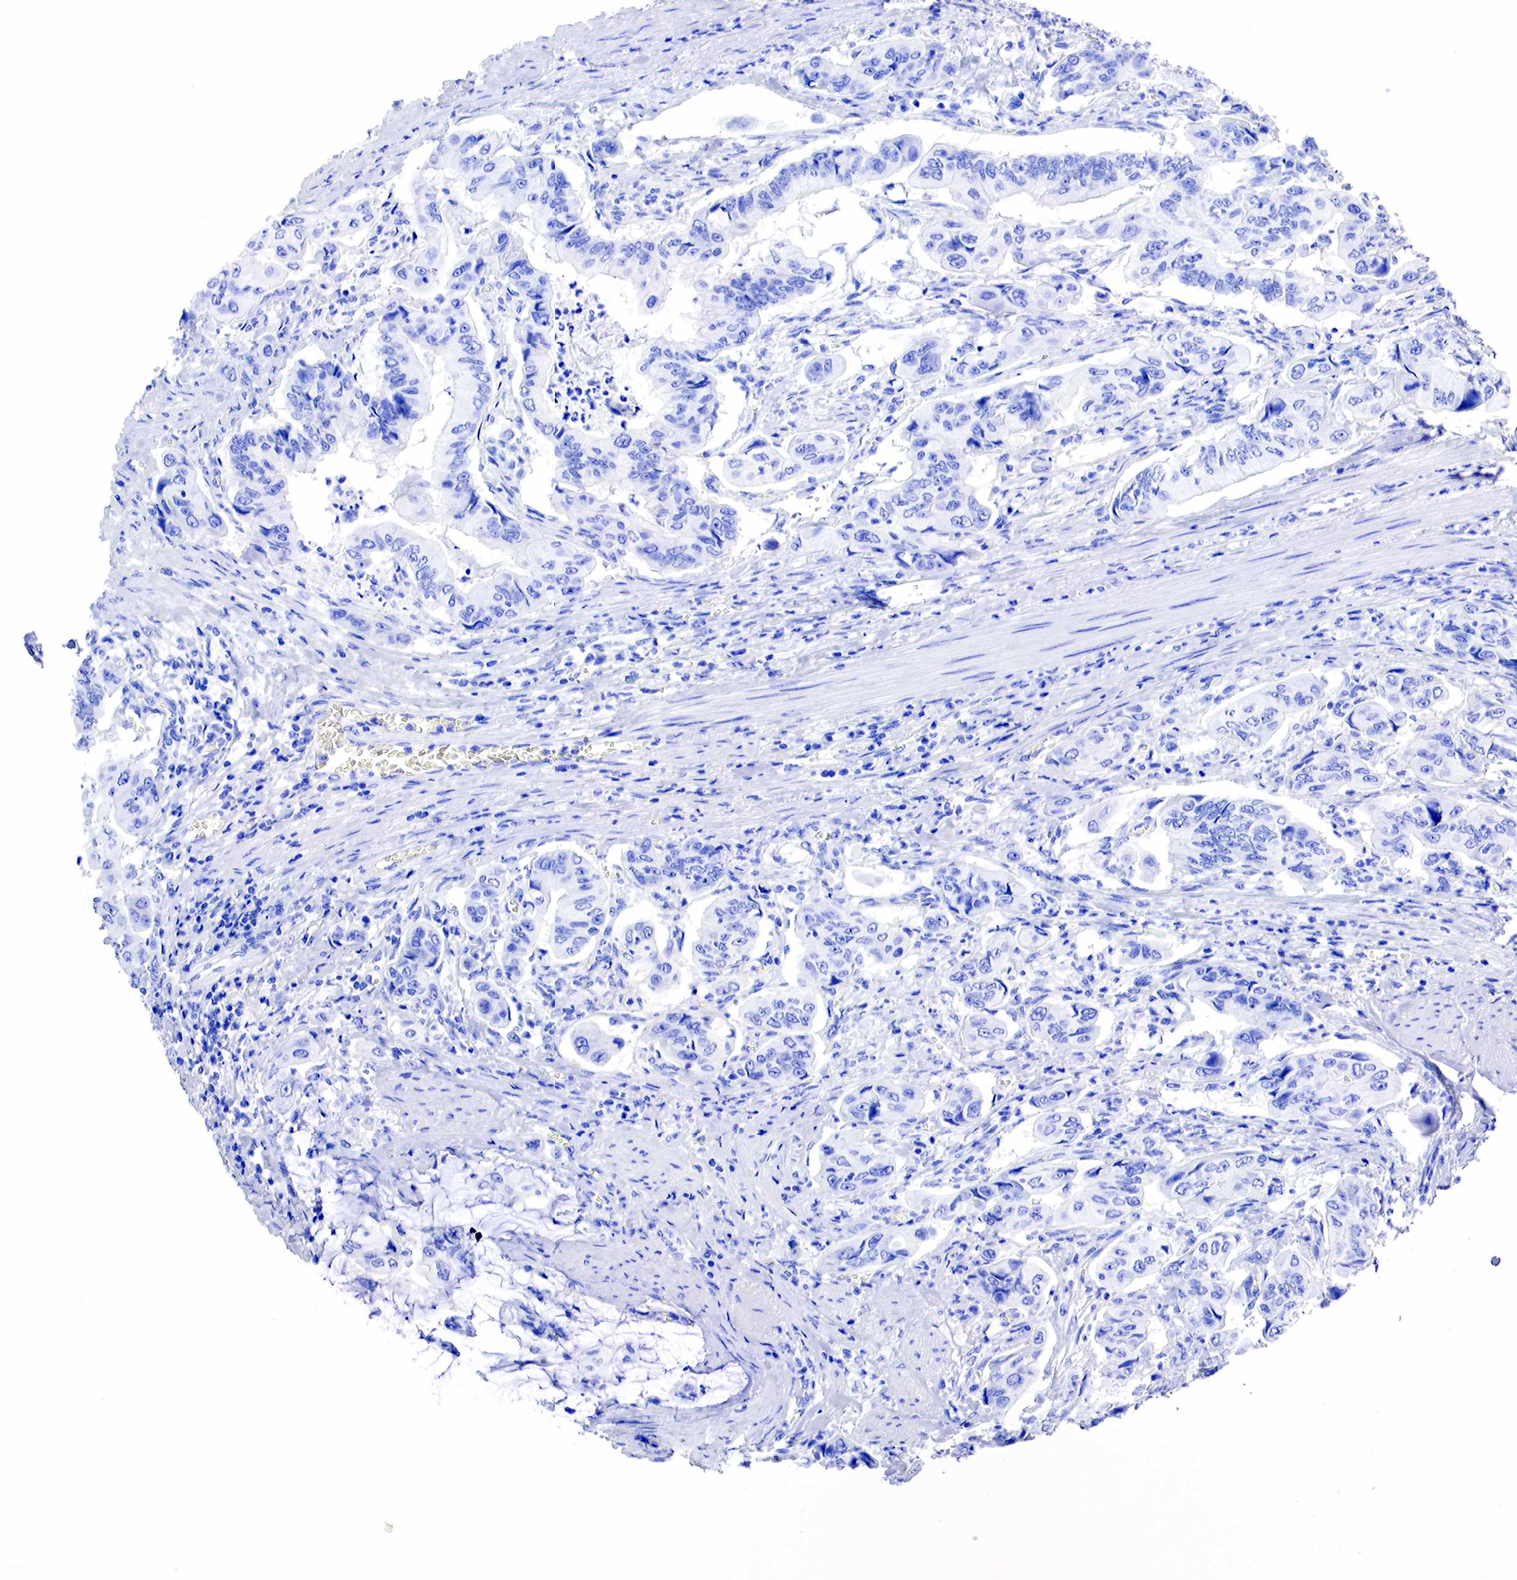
{"staining": {"intensity": "negative", "quantity": "none", "location": "none"}, "tissue": "stomach cancer", "cell_type": "Tumor cells", "image_type": "cancer", "snomed": [{"axis": "morphology", "description": "Adenocarcinoma, NOS"}, {"axis": "topography", "description": "Stomach, upper"}], "caption": "IHC micrograph of human stomach cancer stained for a protein (brown), which shows no staining in tumor cells. The staining is performed using DAB brown chromogen with nuclei counter-stained in using hematoxylin.", "gene": "KLK3", "patient": {"sex": "male", "age": 80}}